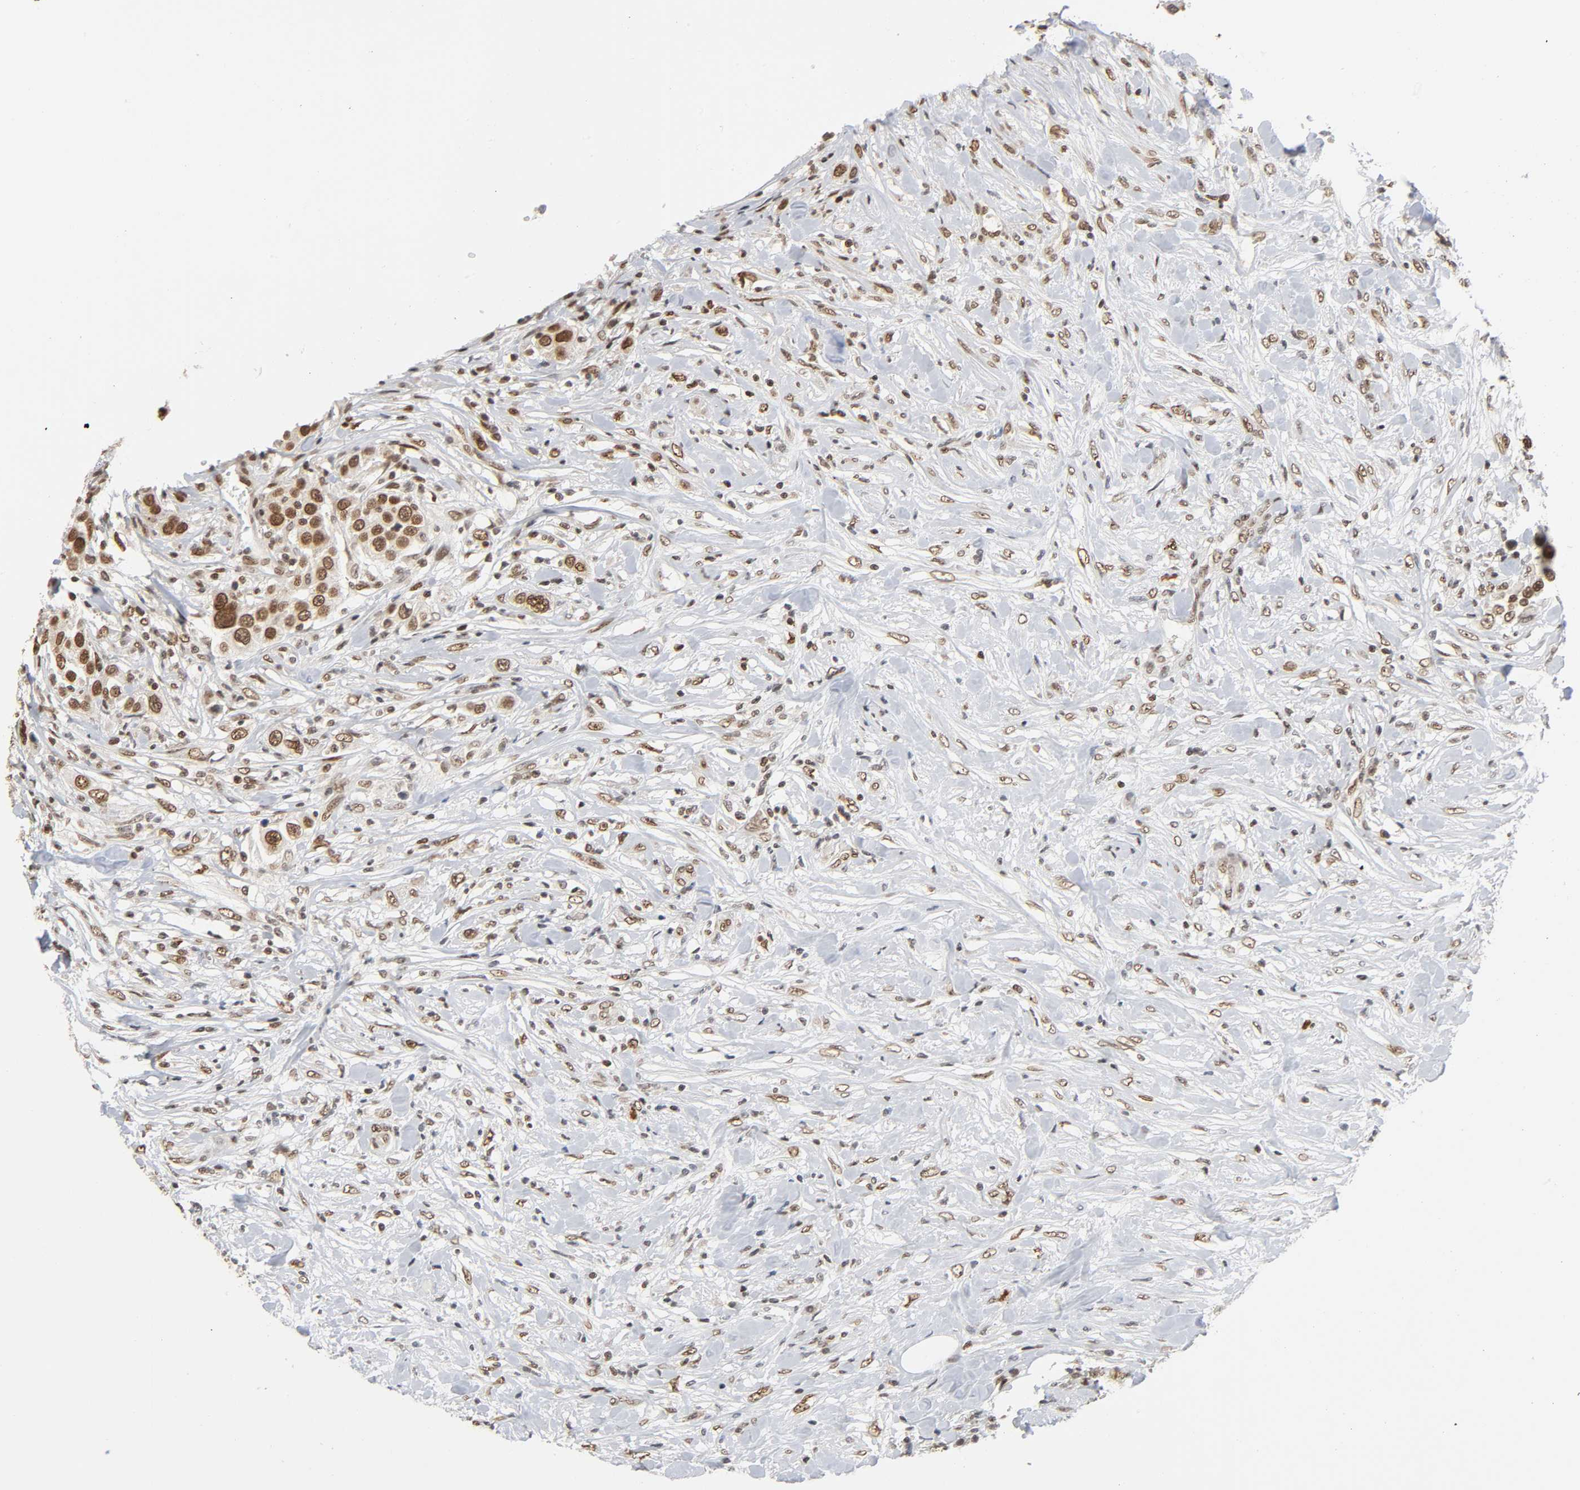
{"staining": {"intensity": "strong", "quantity": ">75%", "location": "nuclear"}, "tissue": "urothelial cancer", "cell_type": "Tumor cells", "image_type": "cancer", "snomed": [{"axis": "morphology", "description": "Urothelial carcinoma, High grade"}, {"axis": "topography", "description": "Urinary bladder"}], "caption": "A histopathology image showing strong nuclear expression in about >75% of tumor cells in urothelial cancer, as visualized by brown immunohistochemical staining.", "gene": "SUMO1", "patient": {"sex": "female", "age": 80}}